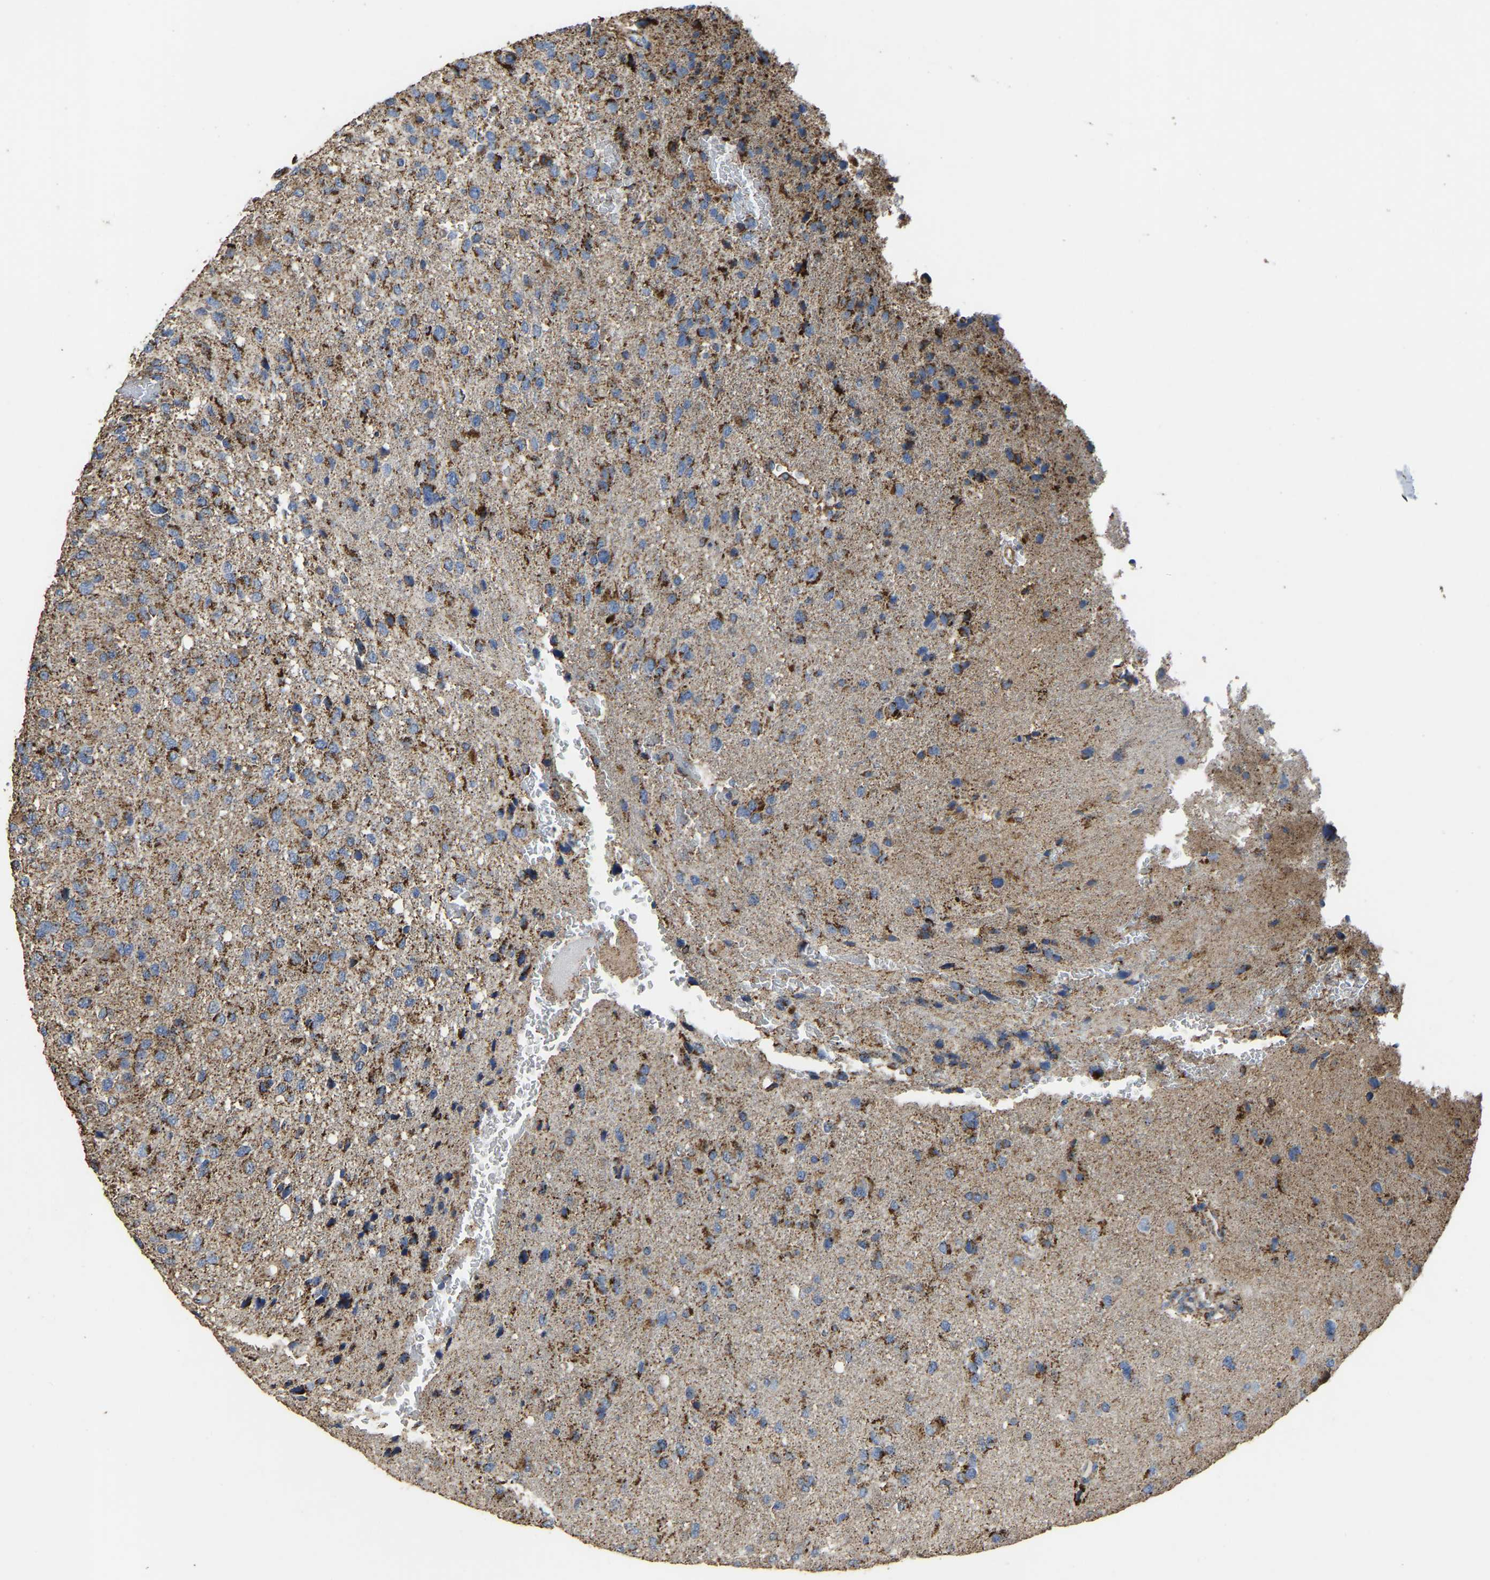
{"staining": {"intensity": "strong", "quantity": "25%-75%", "location": "cytoplasmic/membranous"}, "tissue": "glioma", "cell_type": "Tumor cells", "image_type": "cancer", "snomed": [{"axis": "morphology", "description": "Glioma, malignant, High grade"}, {"axis": "topography", "description": "Brain"}], "caption": "This is a photomicrograph of immunohistochemistry staining of glioma, which shows strong expression in the cytoplasmic/membranous of tumor cells.", "gene": "ETFA", "patient": {"sex": "female", "age": 58}}